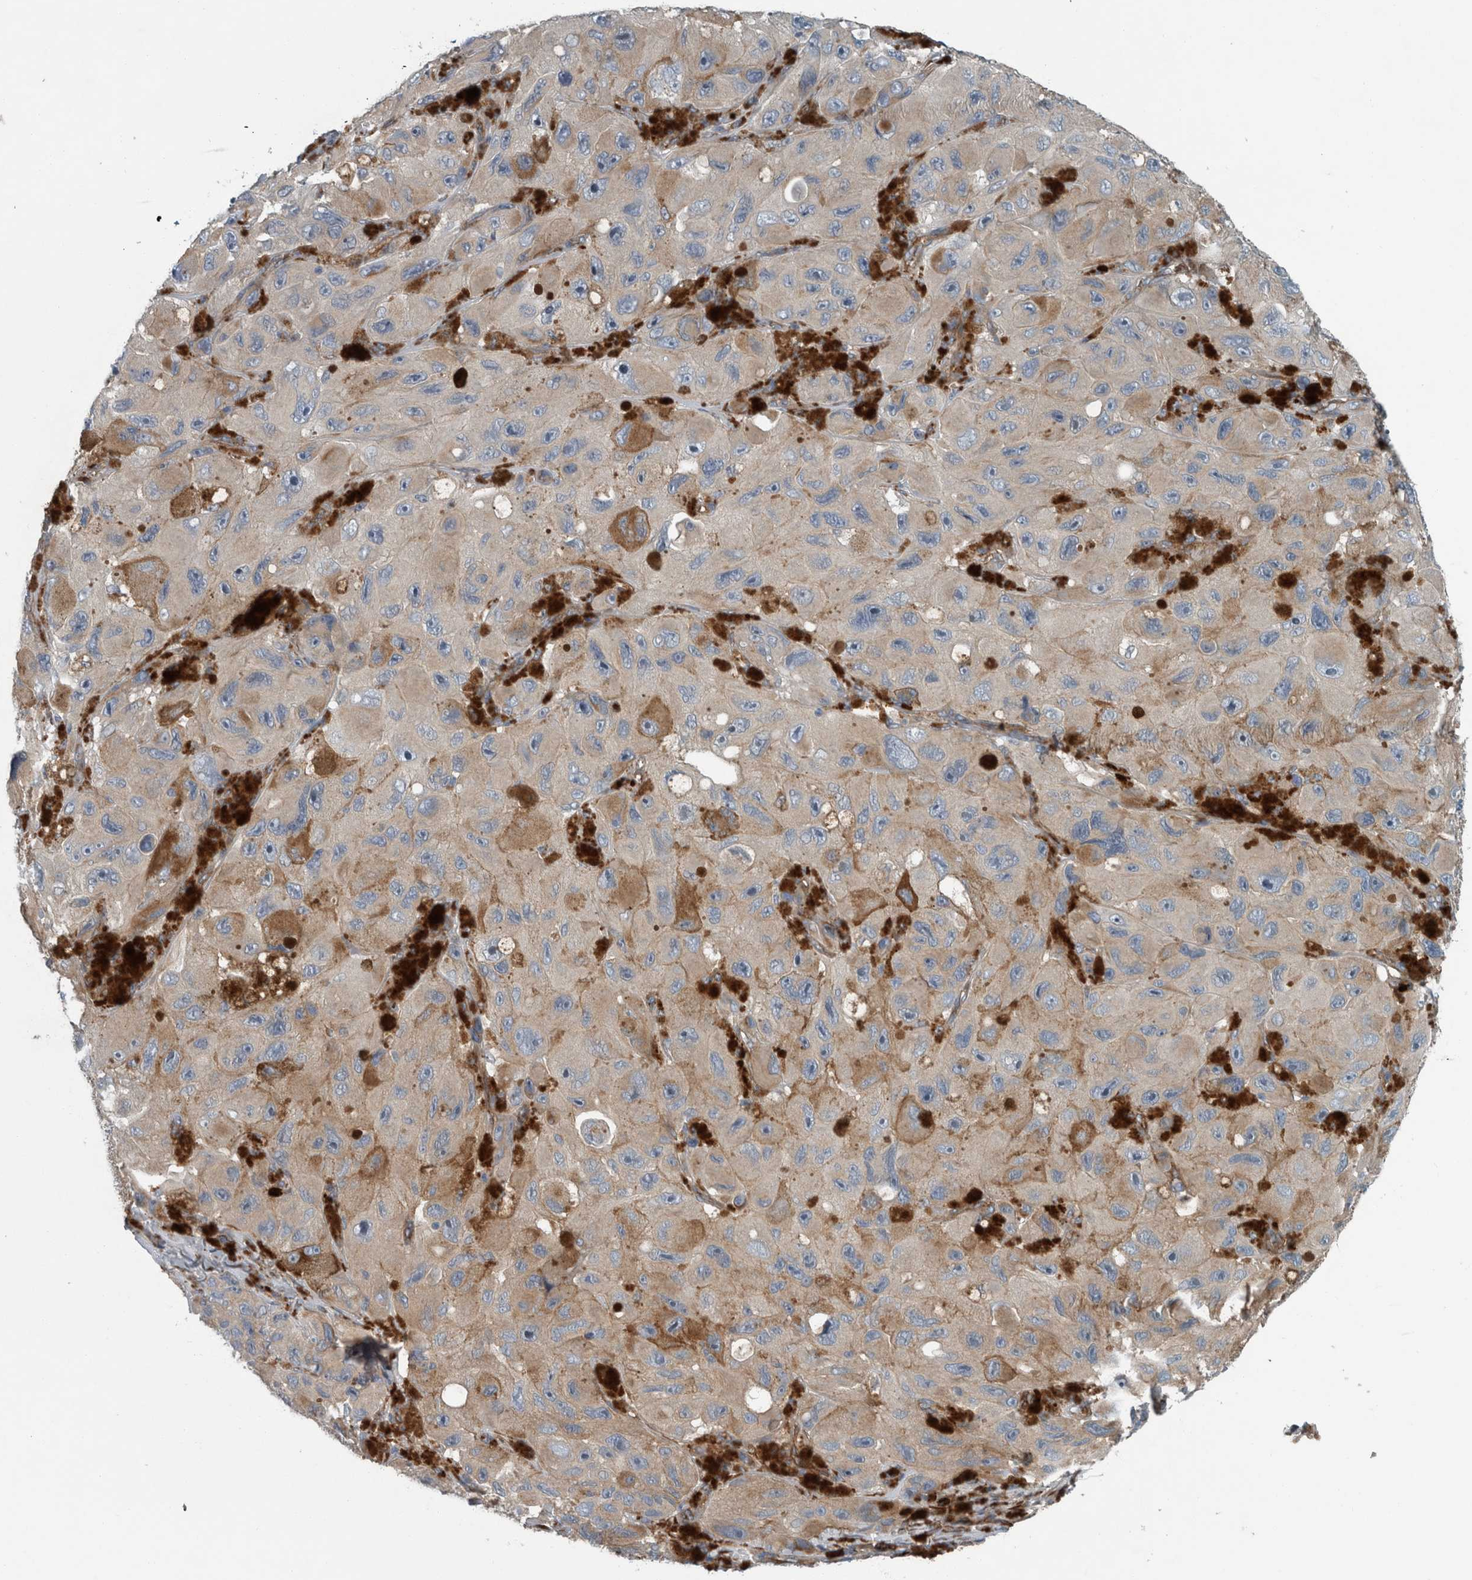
{"staining": {"intensity": "moderate", "quantity": "25%-75%", "location": "cytoplasmic/membranous"}, "tissue": "melanoma", "cell_type": "Tumor cells", "image_type": "cancer", "snomed": [{"axis": "morphology", "description": "Malignant melanoma, NOS"}, {"axis": "topography", "description": "Skin"}], "caption": "About 25%-75% of tumor cells in melanoma demonstrate moderate cytoplasmic/membranous protein positivity as visualized by brown immunohistochemical staining.", "gene": "GLT8D2", "patient": {"sex": "female", "age": 73}}